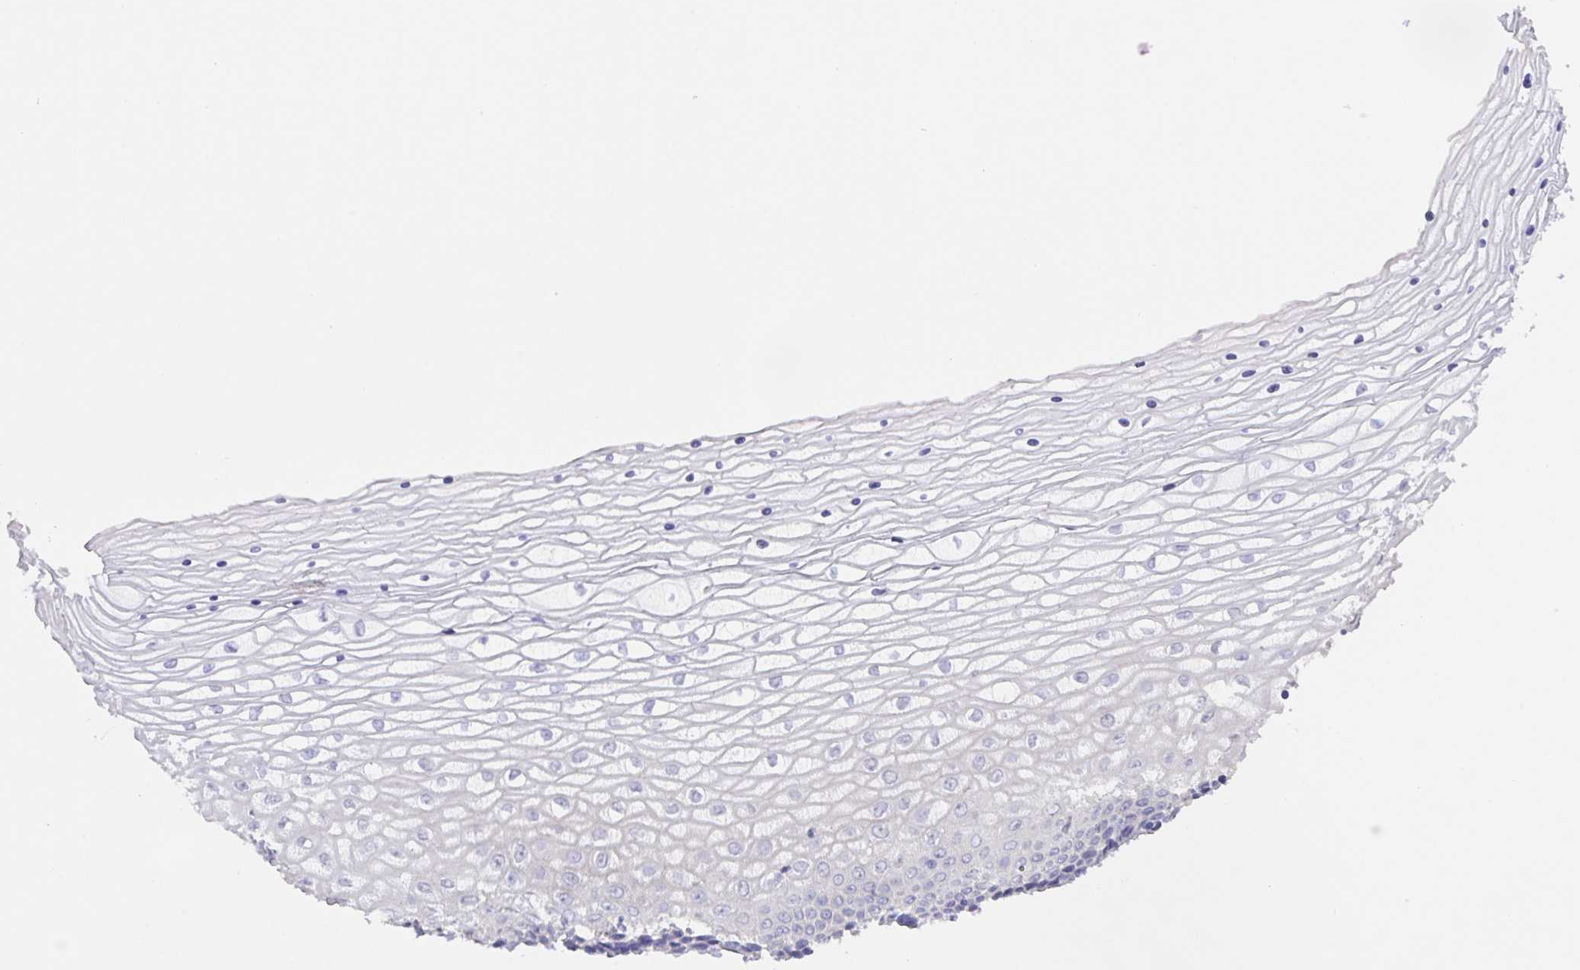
{"staining": {"intensity": "moderate", "quantity": "<25%", "location": "cytoplasmic/membranous"}, "tissue": "vagina", "cell_type": "Squamous epithelial cells", "image_type": "normal", "snomed": [{"axis": "morphology", "description": "Normal tissue, NOS"}, {"axis": "topography", "description": "Vagina"}], "caption": "Immunohistochemical staining of benign human vagina demonstrates low levels of moderate cytoplasmic/membranous staining in approximately <25% of squamous epithelial cells.", "gene": "PRR36", "patient": {"sex": "female", "age": 45}}